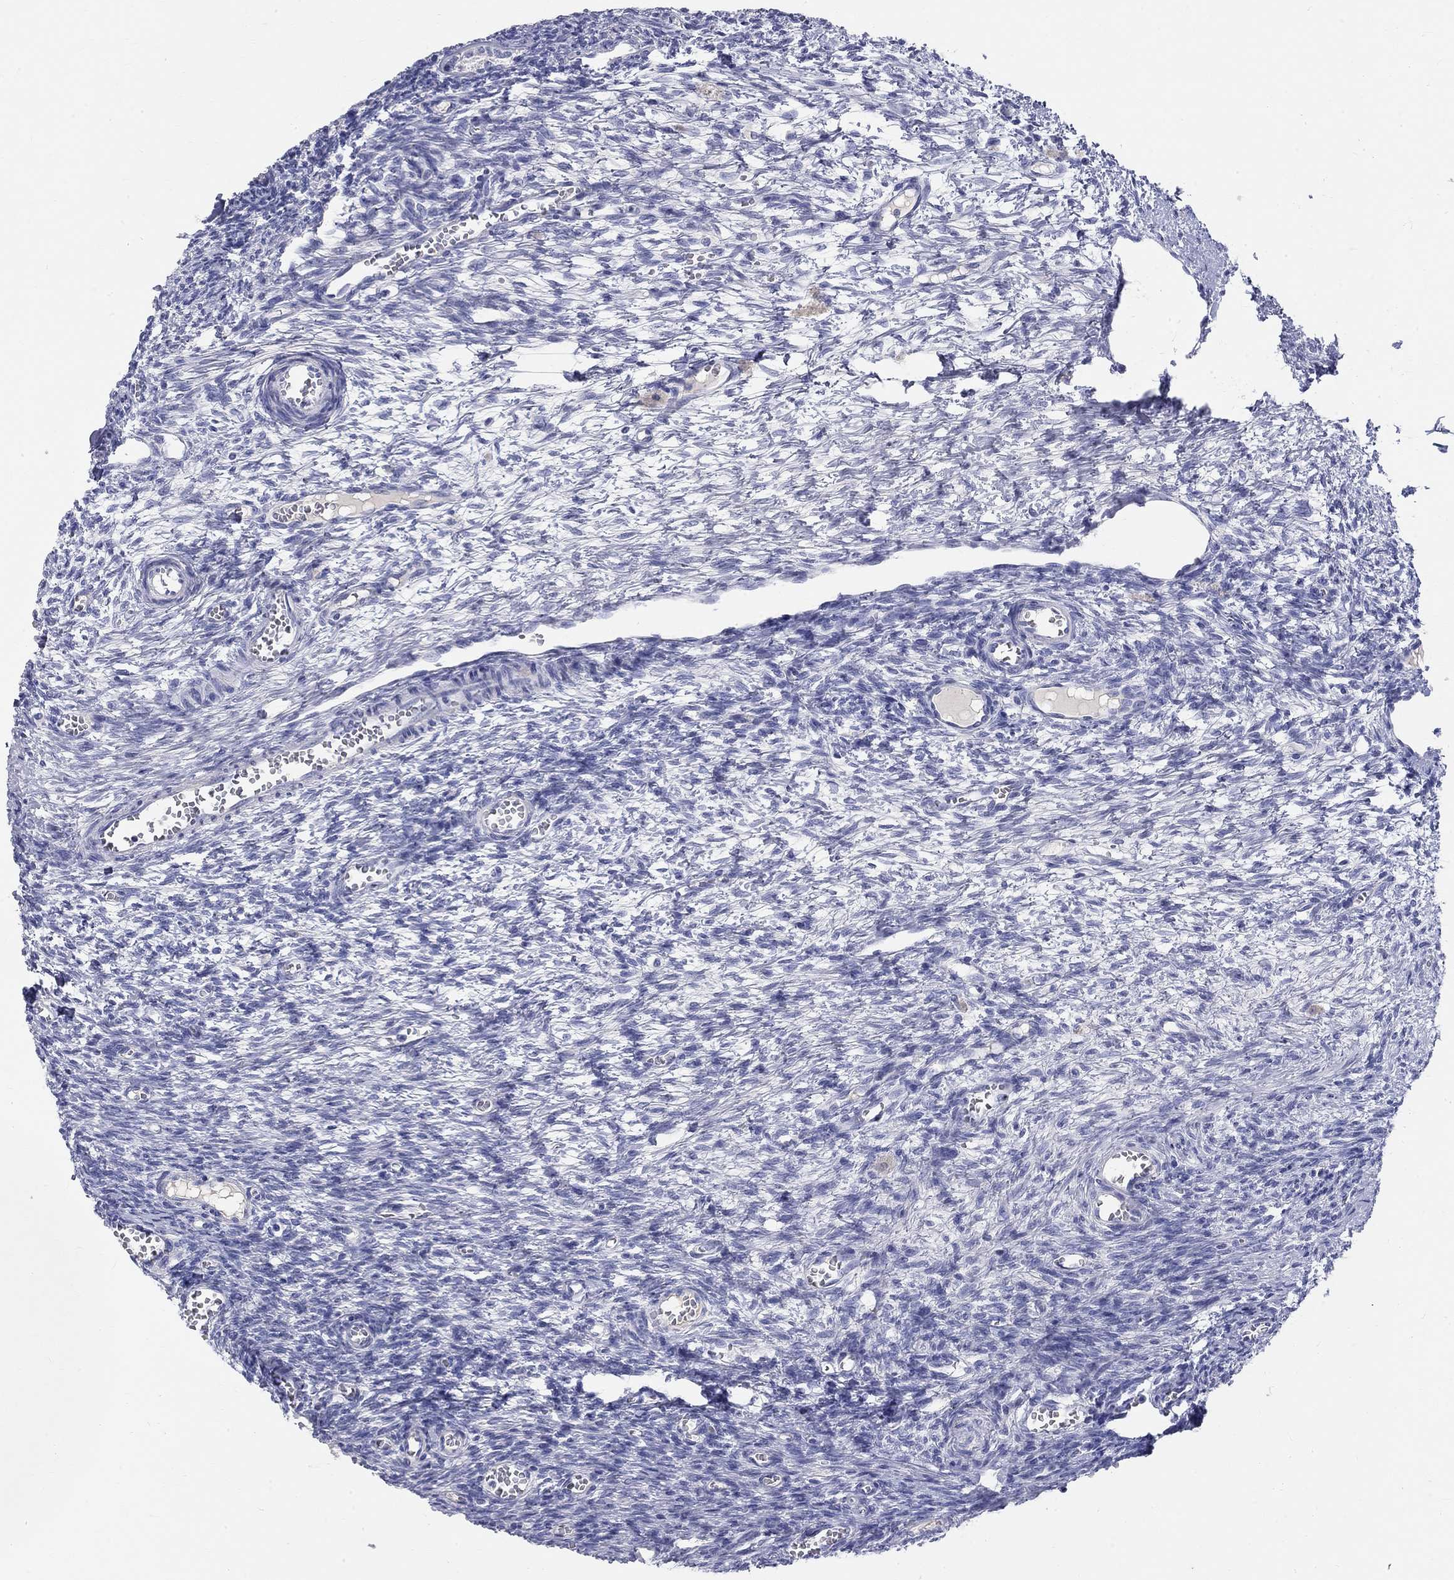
{"staining": {"intensity": "negative", "quantity": "none", "location": "none"}, "tissue": "ovary", "cell_type": "Follicle cells", "image_type": "normal", "snomed": [{"axis": "morphology", "description": "Normal tissue, NOS"}, {"axis": "topography", "description": "Ovary"}], "caption": "DAB immunohistochemical staining of unremarkable human ovary demonstrates no significant staining in follicle cells.", "gene": "PHOX2B", "patient": {"sex": "female", "age": 27}}